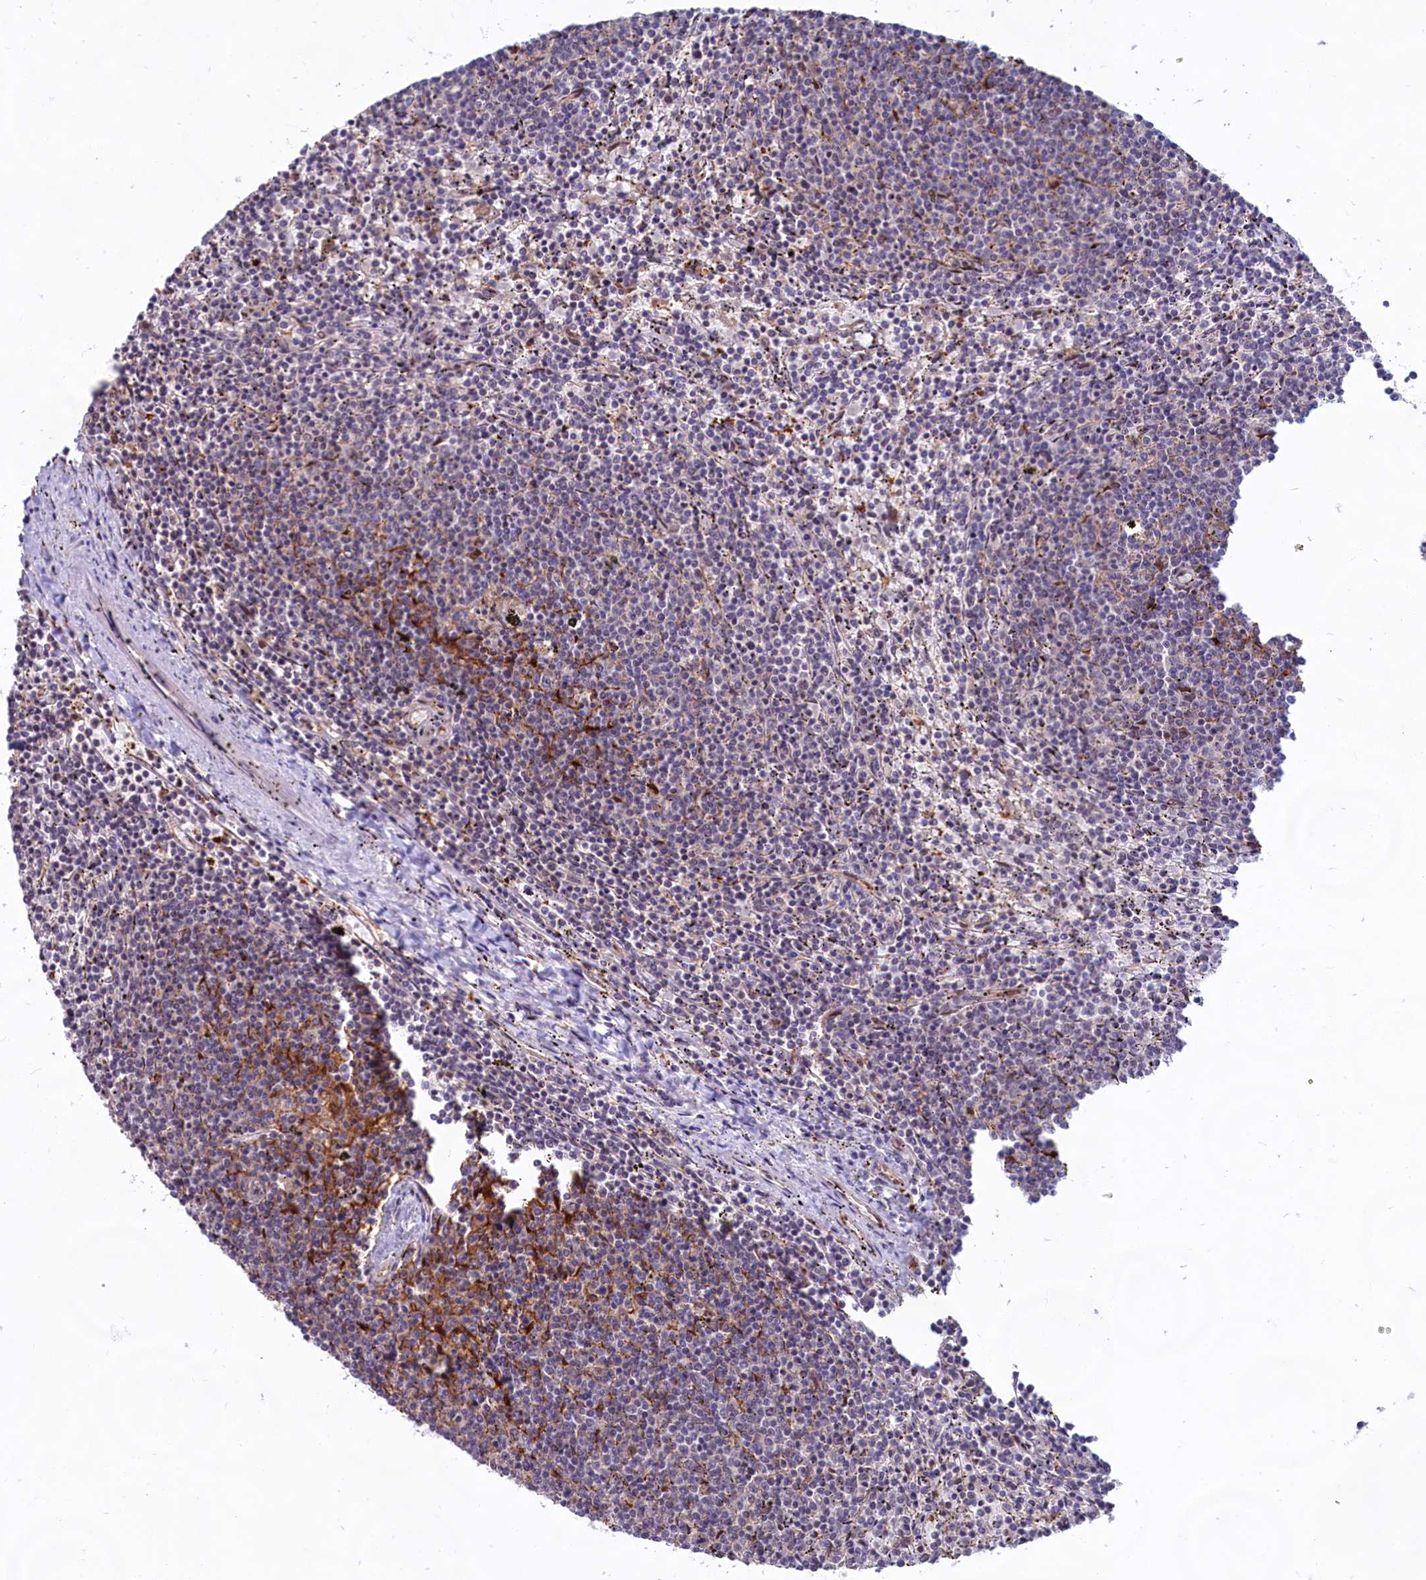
{"staining": {"intensity": "negative", "quantity": "none", "location": "none"}, "tissue": "lymphoma", "cell_type": "Tumor cells", "image_type": "cancer", "snomed": [{"axis": "morphology", "description": "Malignant lymphoma, non-Hodgkin's type, Low grade"}, {"axis": "topography", "description": "Spleen"}], "caption": "This is an IHC photomicrograph of human lymphoma. There is no expression in tumor cells.", "gene": "C1D", "patient": {"sex": "female", "age": 50}}